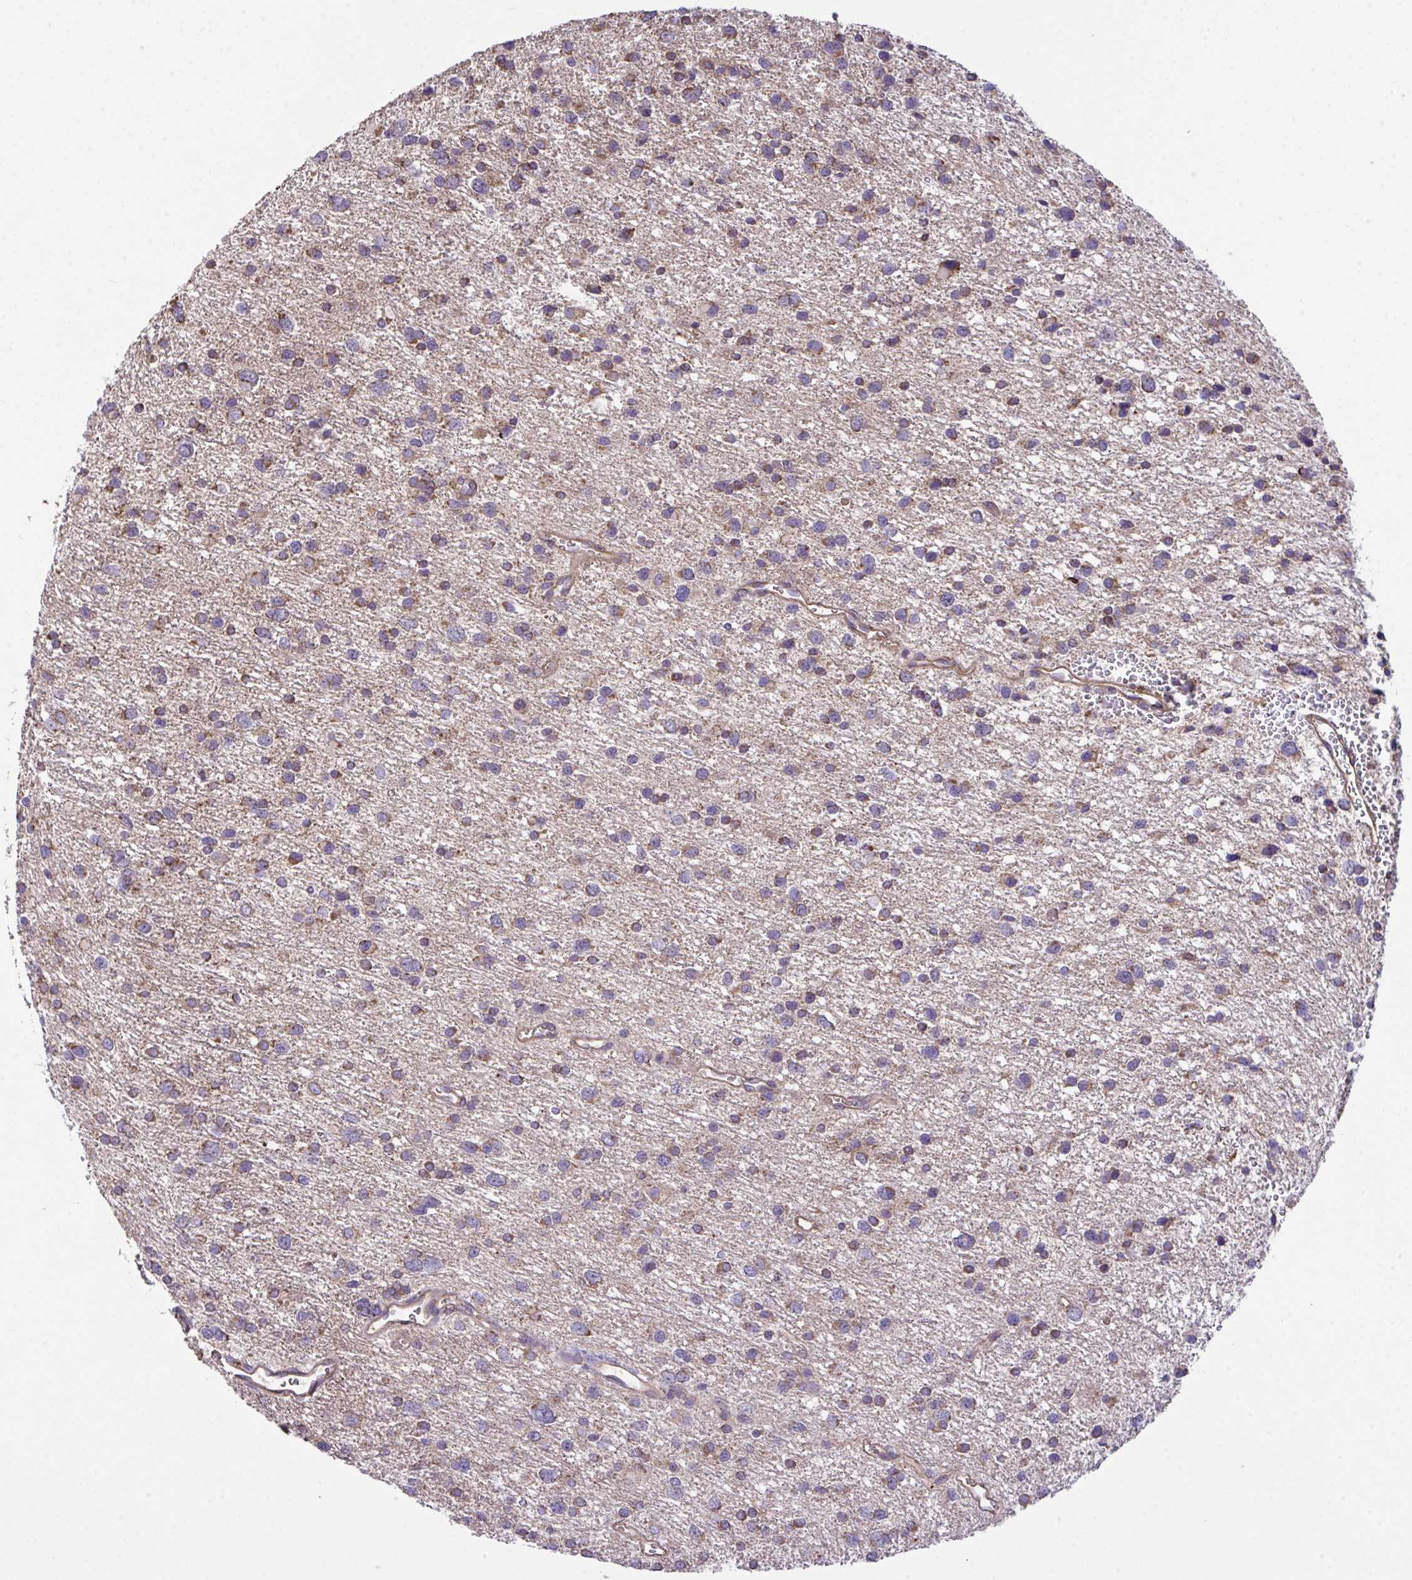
{"staining": {"intensity": "weak", "quantity": "<25%", "location": "cytoplasmic/membranous"}, "tissue": "glioma", "cell_type": "Tumor cells", "image_type": "cancer", "snomed": [{"axis": "morphology", "description": "Glioma, malignant, Low grade"}, {"axis": "topography", "description": "Brain"}], "caption": "Tumor cells are negative for protein expression in human malignant glioma (low-grade).", "gene": "PPM1H", "patient": {"sex": "female", "age": 55}}